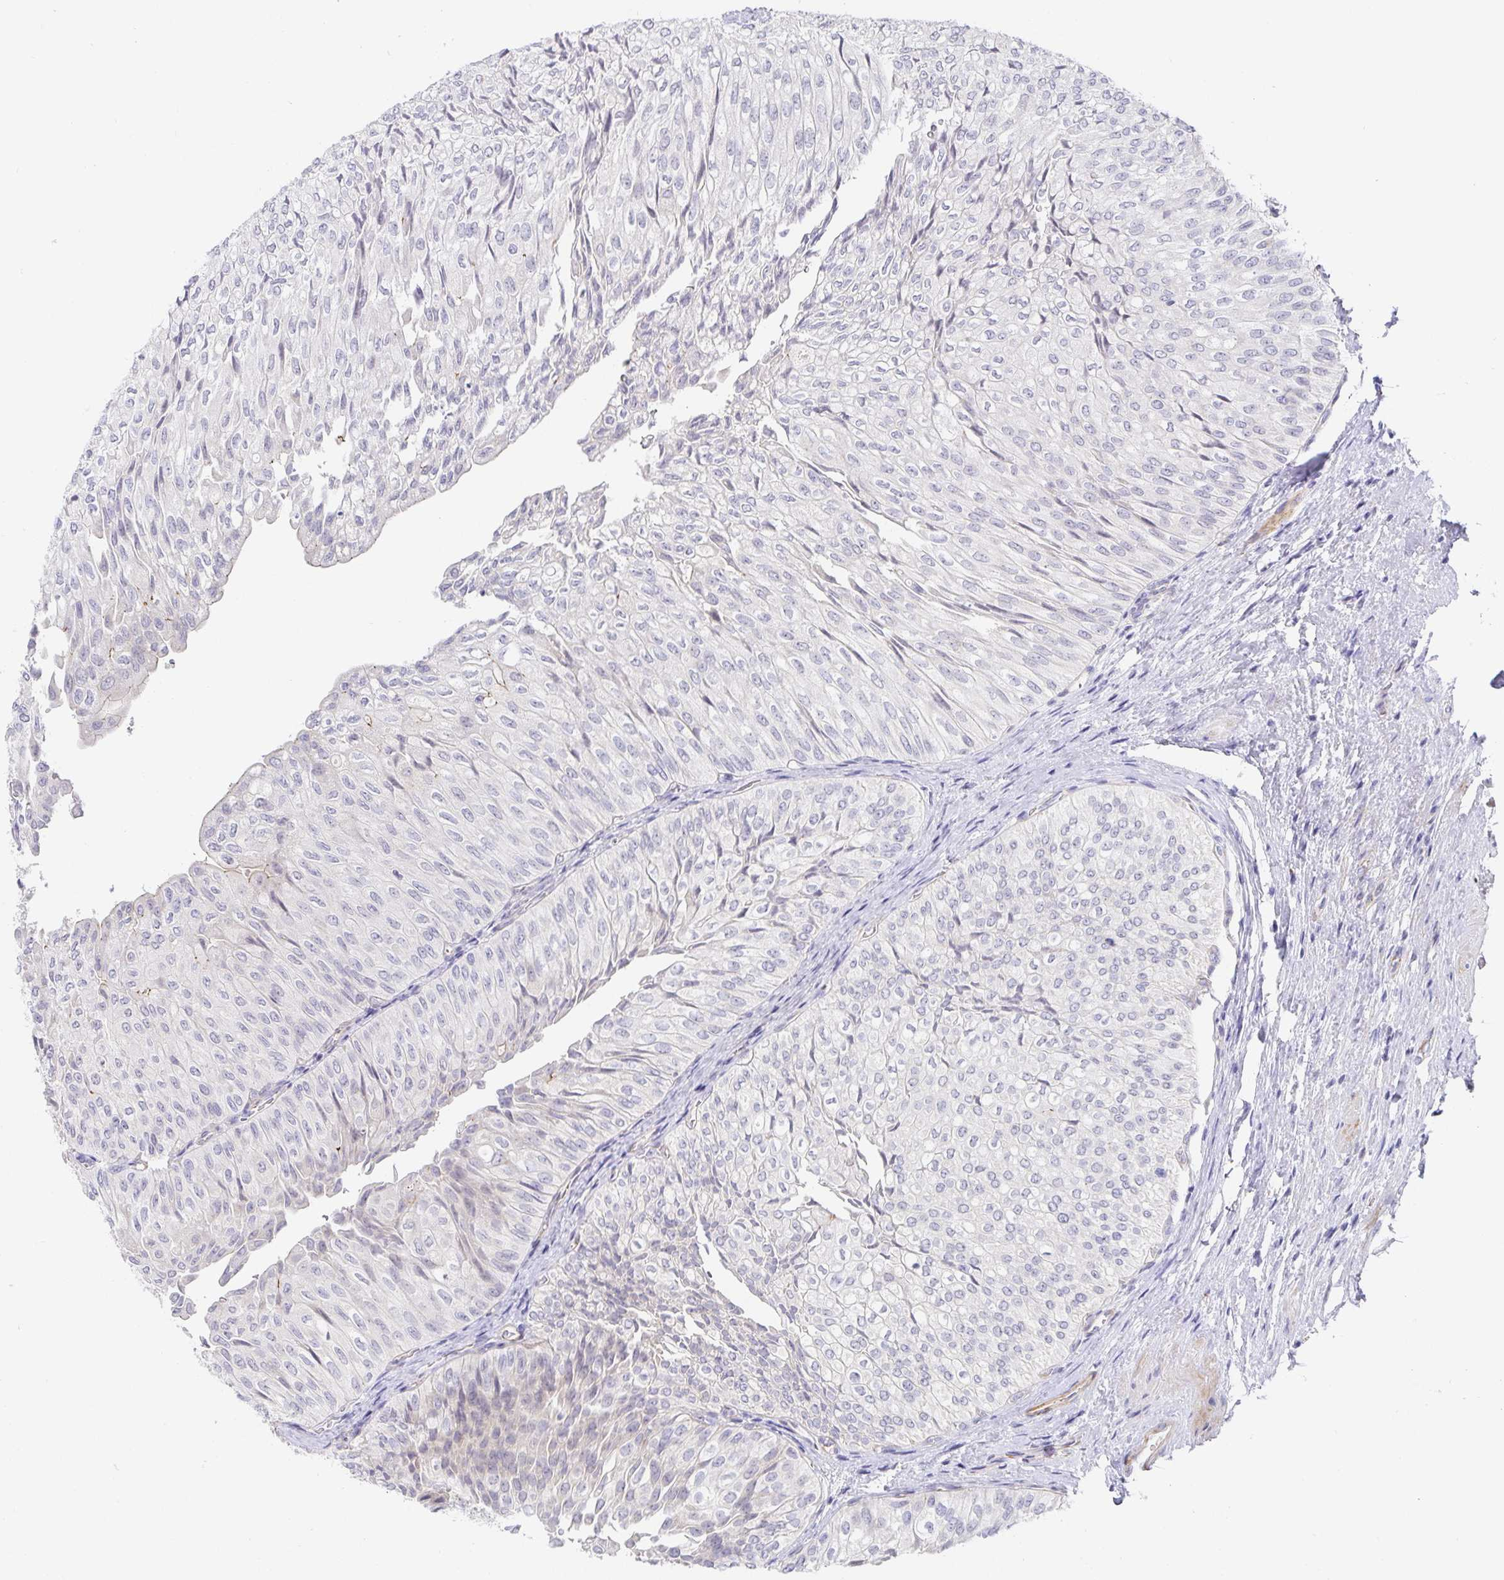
{"staining": {"intensity": "negative", "quantity": "none", "location": "none"}, "tissue": "urothelial cancer", "cell_type": "Tumor cells", "image_type": "cancer", "snomed": [{"axis": "morphology", "description": "Urothelial carcinoma, NOS"}, {"axis": "topography", "description": "Urinary bladder"}], "caption": "This is a histopathology image of immunohistochemistry staining of transitional cell carcinoma, which shows no expression in tumor cells.", "gene": "PDX1", "patient": {"sex": "male", "age": 62}}